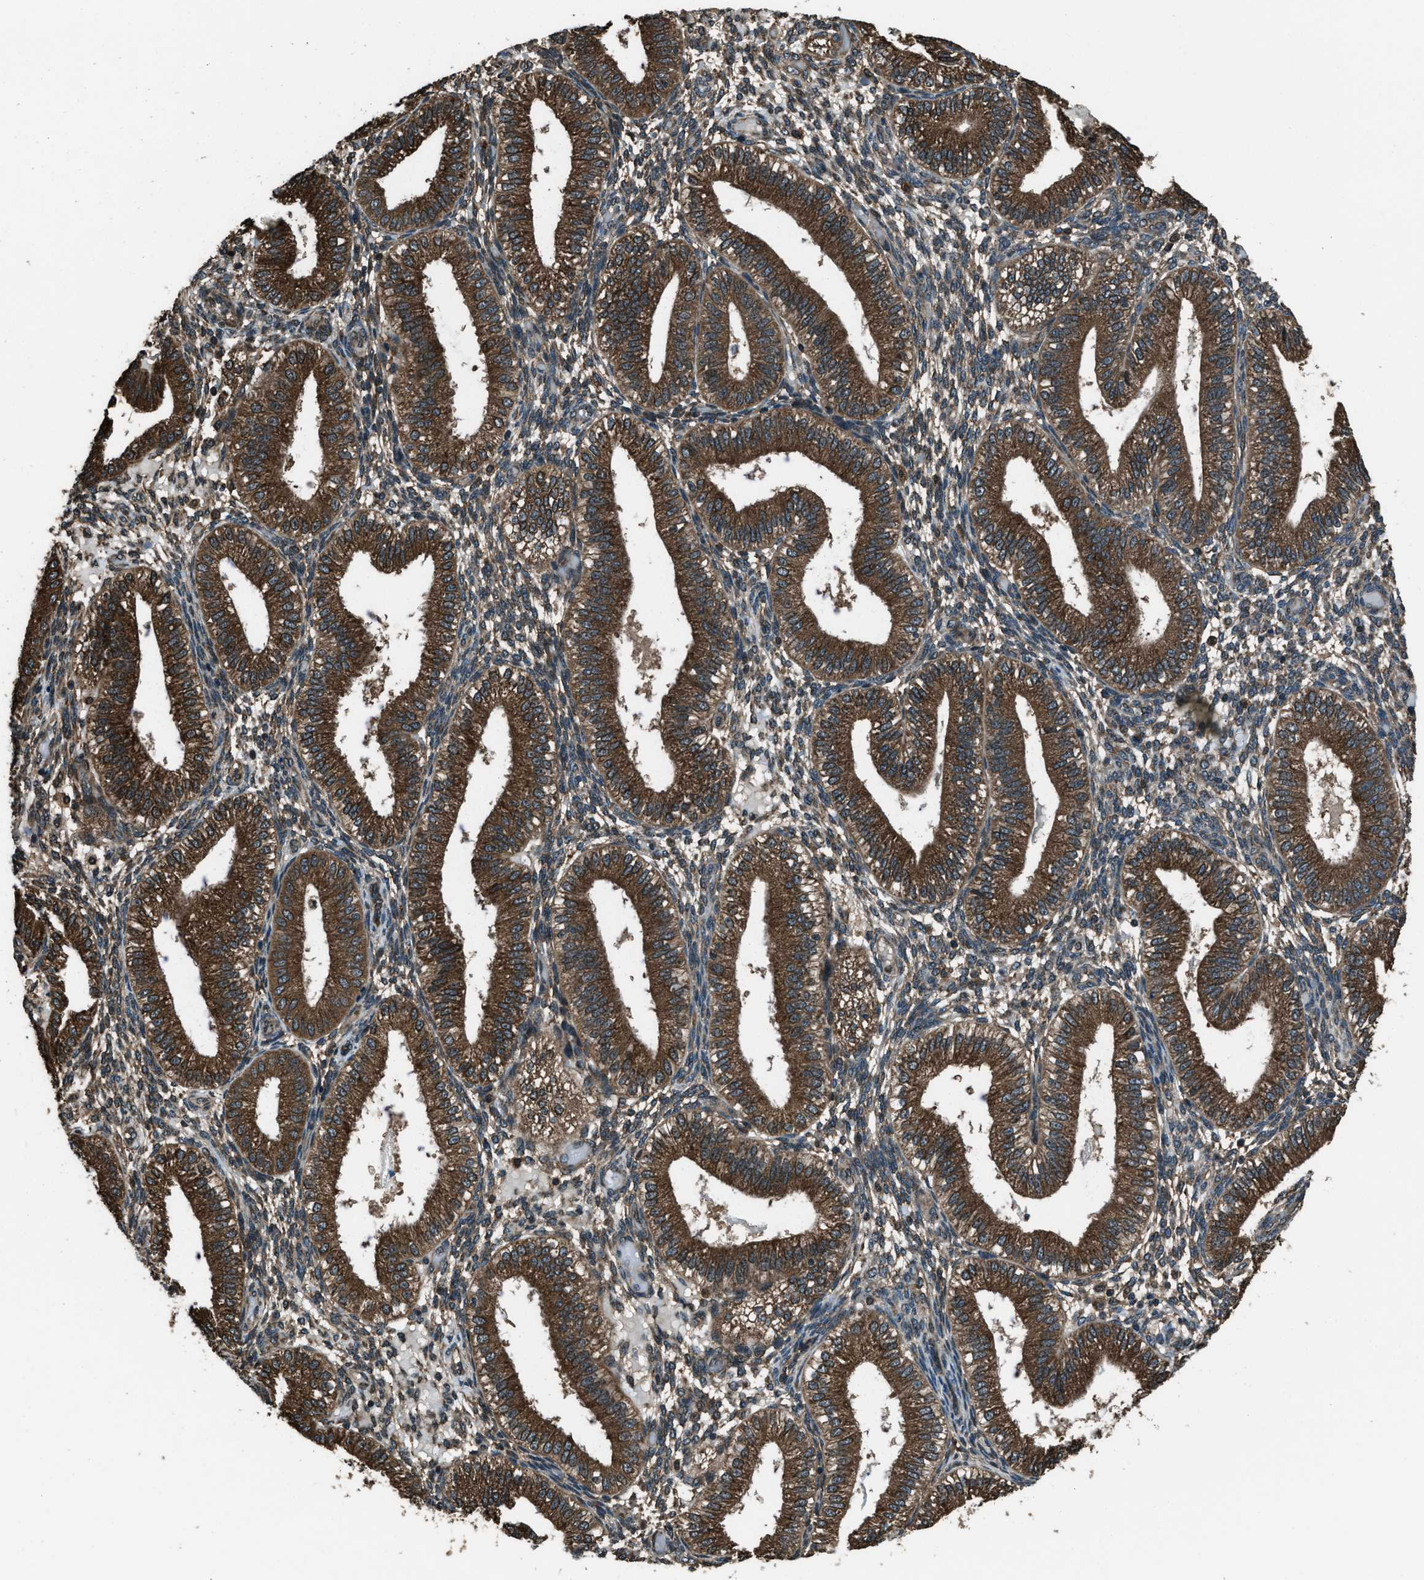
{"staining": {"intensity": "moderate", "quantity": ">75%", "location": "cytoplasmic/membranous"}, "tissue": "endometrium", "cell_type": "Cells in endometrial stroma", "image_type": "normal", "snomed": [{"axis": "morphology", "description": "Normal tissue, NOS"}, {"axis": "topography", "description": "Endometrium"}], "caption": "Immunohistochemistry histopathology image of benign human endometrium stained for a protein (brown), which reveals medium levels of moderate cytoplasmic/membranous staining in about >75% of cells in endometrial stroma.", "gene": "TRIM4", "patient": {"sex": "female", "age": 39}}